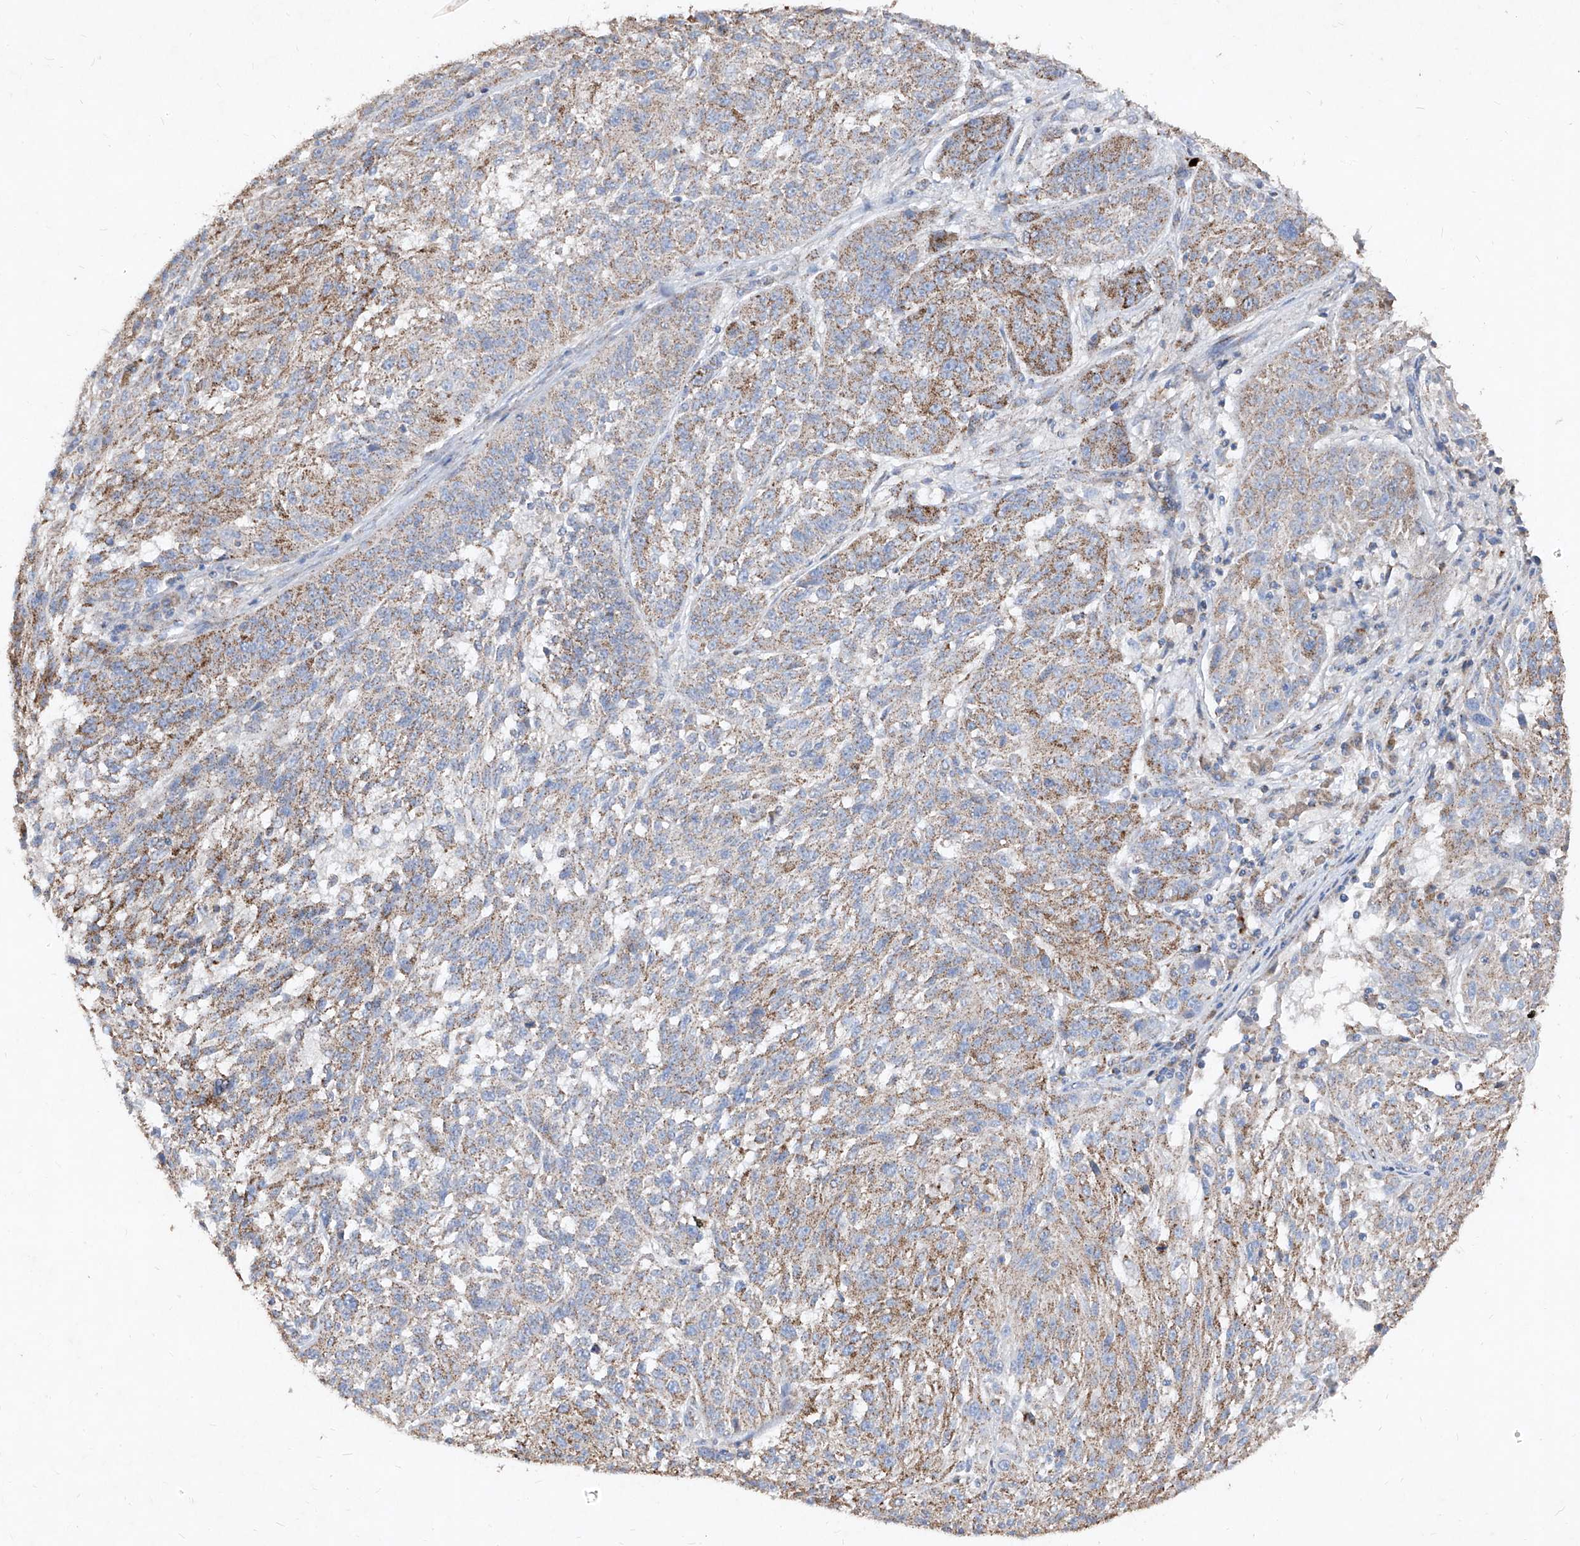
{"staining": {"intensity": "weak", "quantity": "25%-75%", "location": "cytoplasmic/membranous"}, "tissue": "melanoma", "cell_type": "Tumor cells", "image_type": "cancer", "snomed": [{"axis": "morphology", "description": "Malignant melanoma, NOS"}, {"axis": "topography", "description": "Skin"}], "caption": "High-power microscopy captured an immunohistochemistry photomicrograph of melanoma, revealing weak cytoplasmic/membranous expression in about 25%-75% of tumor cells.", "gene": "ABCD3", "patient": {"sex": "male", "age": 53}}